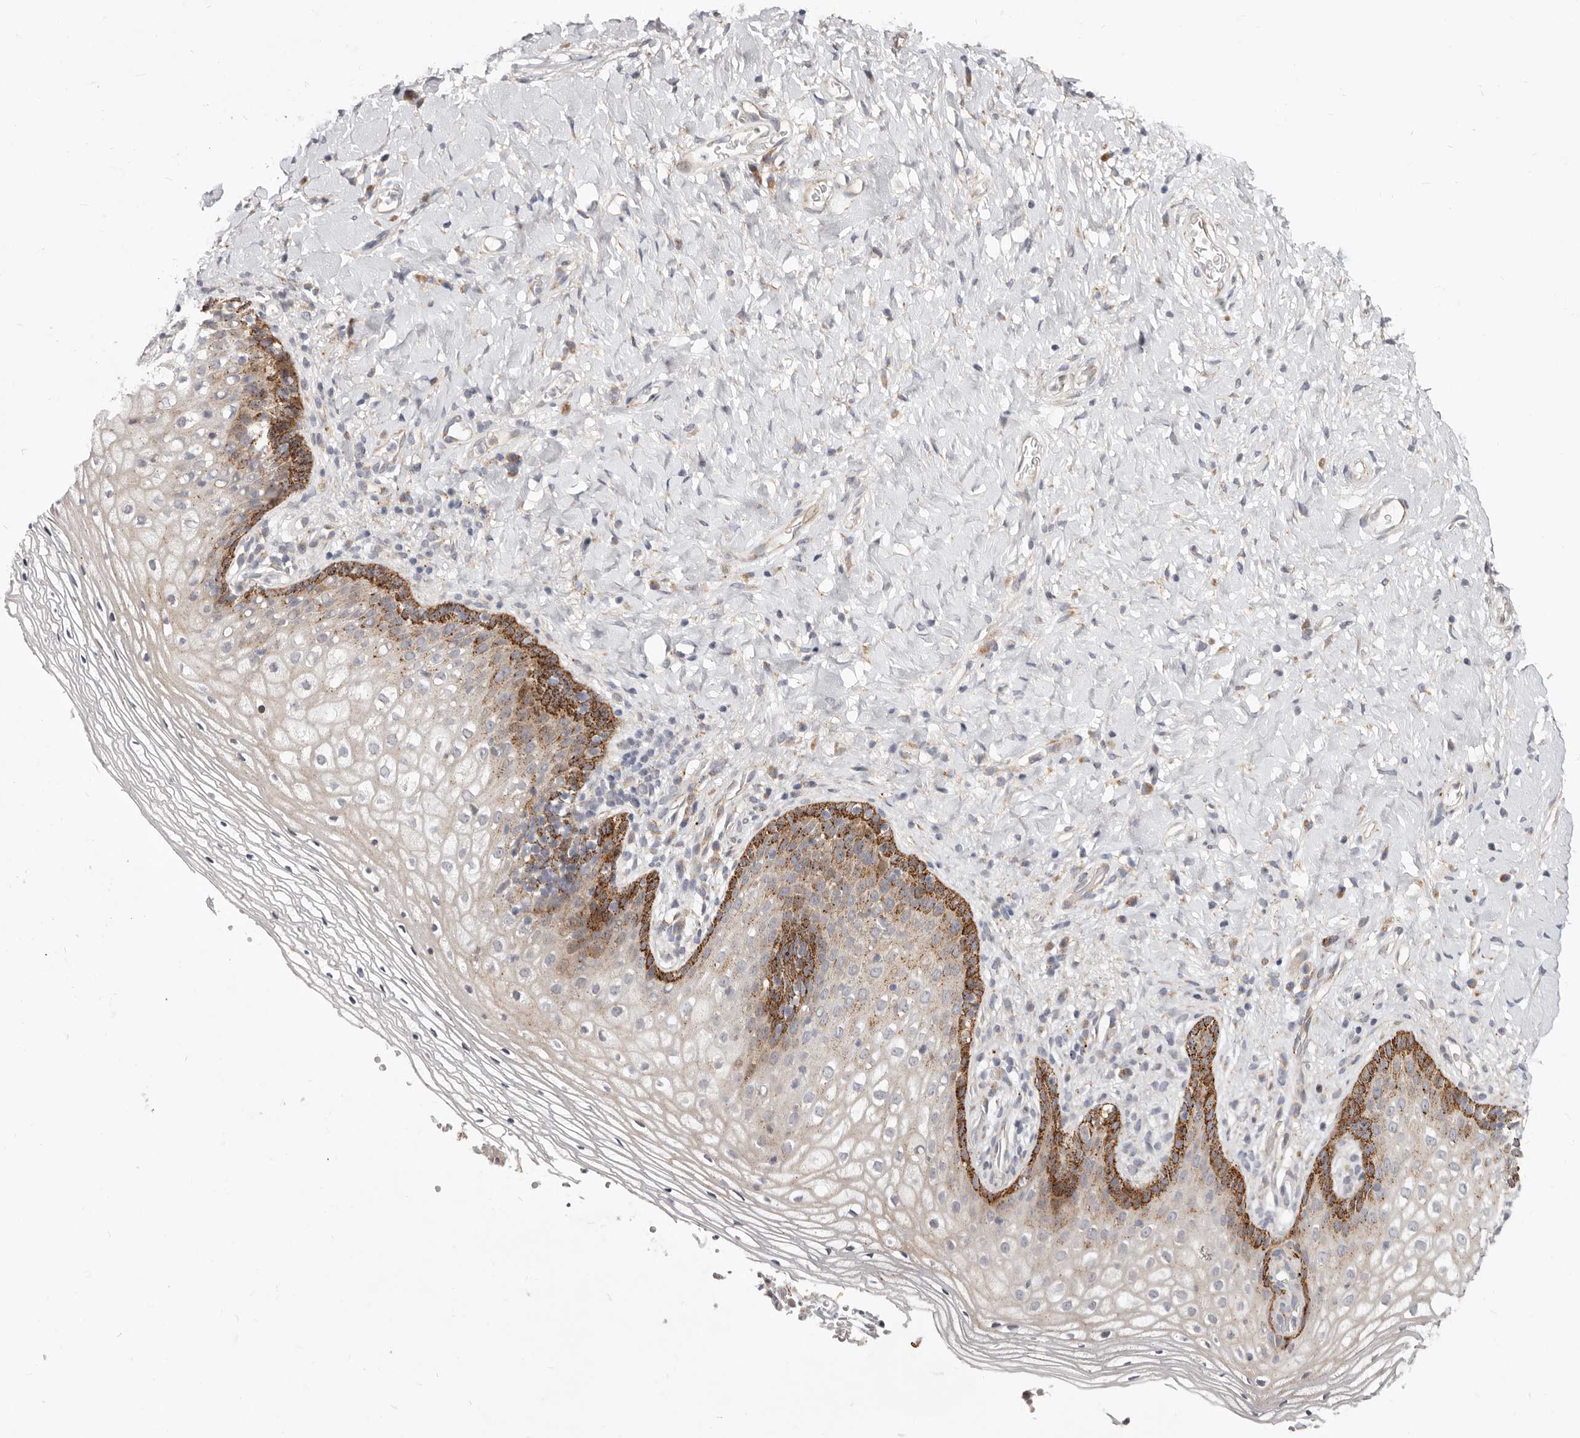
{"staining": {"intensity": "moderate", "quantity": "25%-75%", "location": "cytoplasmic/membranous"}, "tissue": "vagina", "cell_type": "Squamous epithelial cells", "image_type": "normal", "snomed": [{"axis": "morphology", "description": "Normal tissue, NOS"}, {"axis": "topography", "description": "Vagina"}], "caption": "Vagina stained with IHC demonstrates moderate cytoplasmic/membranous staining in approximately 25%-75% of squamous epithelial cells.", "gene": "TOR3A", "patient": {"sex": "female", "age": 60}}